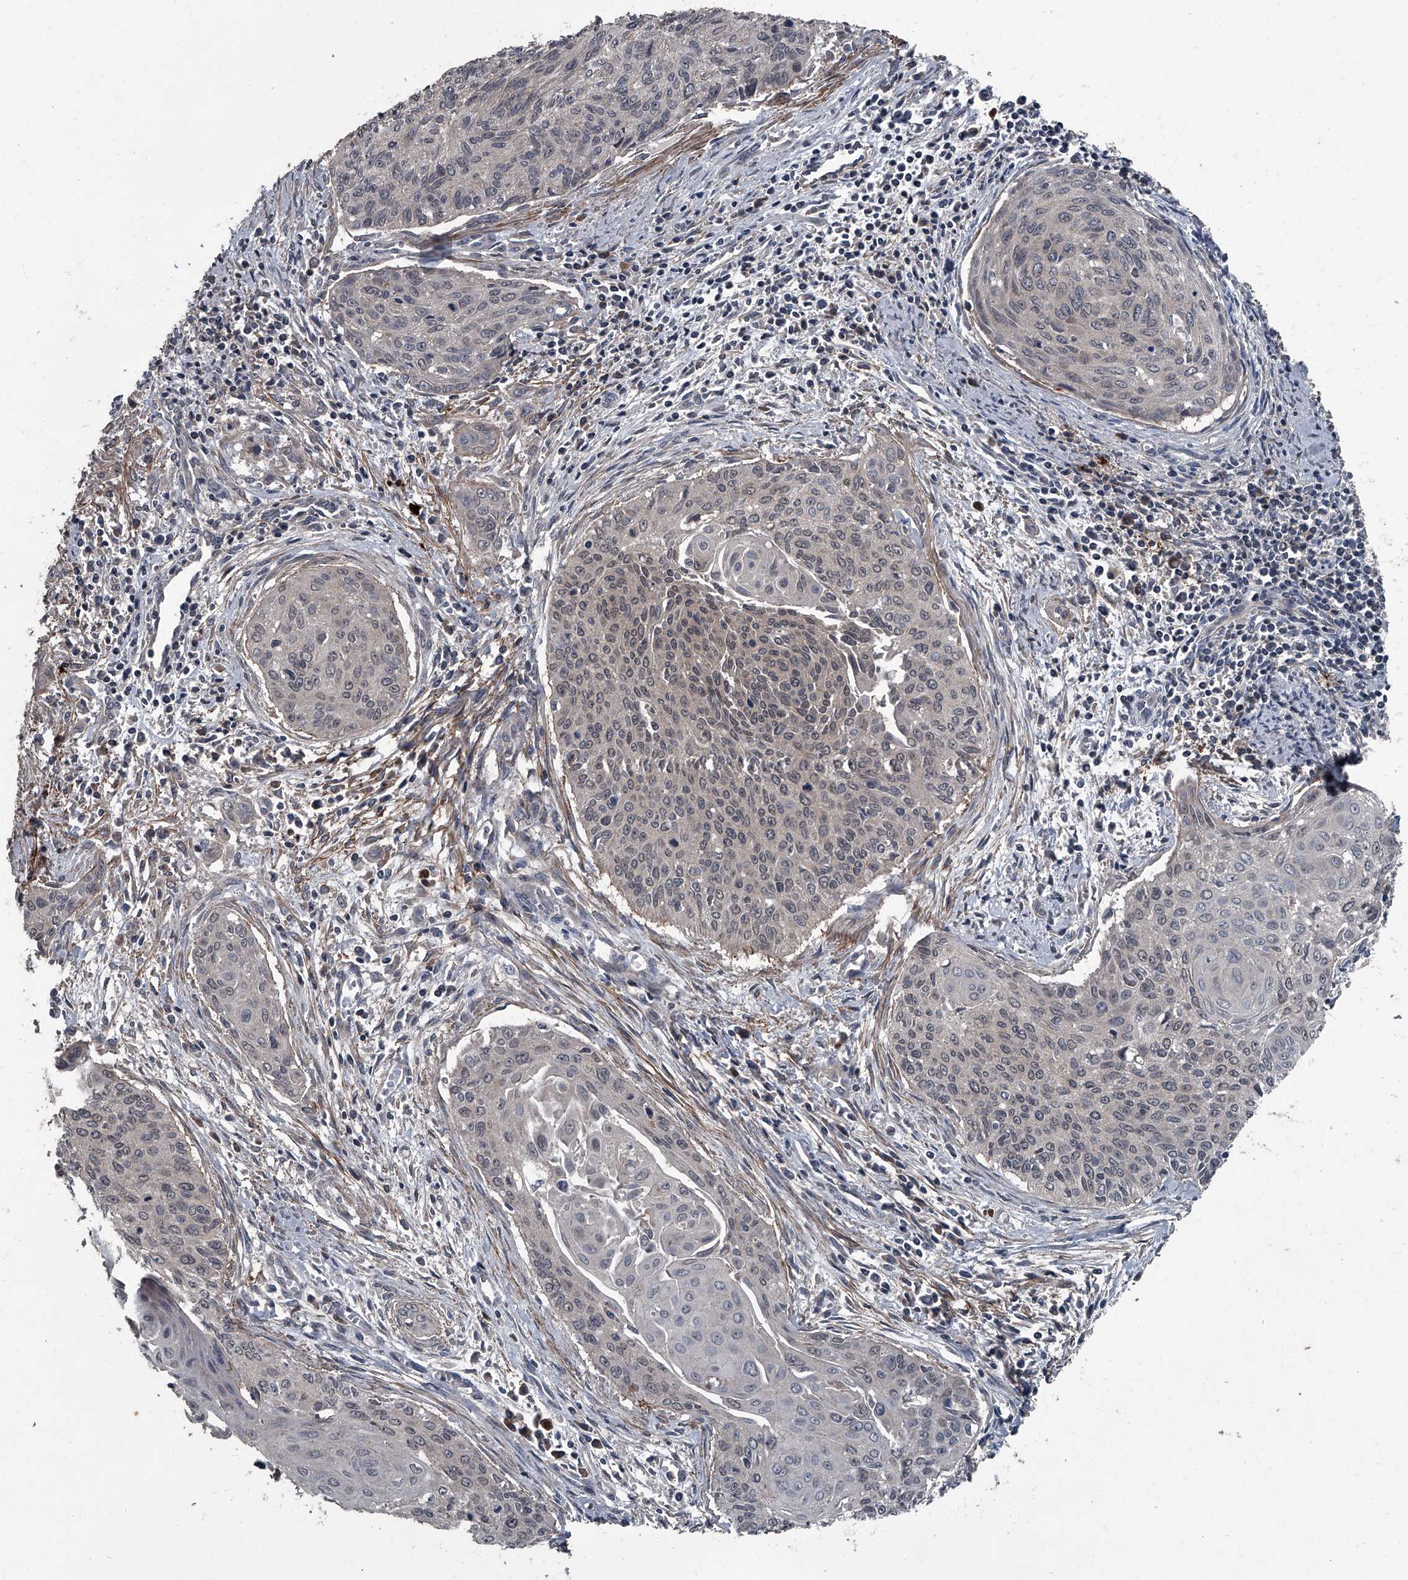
{"staining": {"intensity": "weak", "quantity": "25%-75%", "location": "nuclear"}, "tissue": "cervical cancer", "cell_type": "Tumor cells", "image_type": "cancer", "snomed": [{"axis": "morphology", "description": "Squamous cell carcinoma, NOS"}, {"axis": "topography", "description": "Cervix"}], "caption": "Weak nuclear expression is present in approximately 25%-75% of tumor cells in cervical cancer (squamous cell carcinoma). Ihc stains the protein in brown and the nuclei are stained blue.", "gene": "OARD1", "patient": {"sex": "female", "age": 55}}